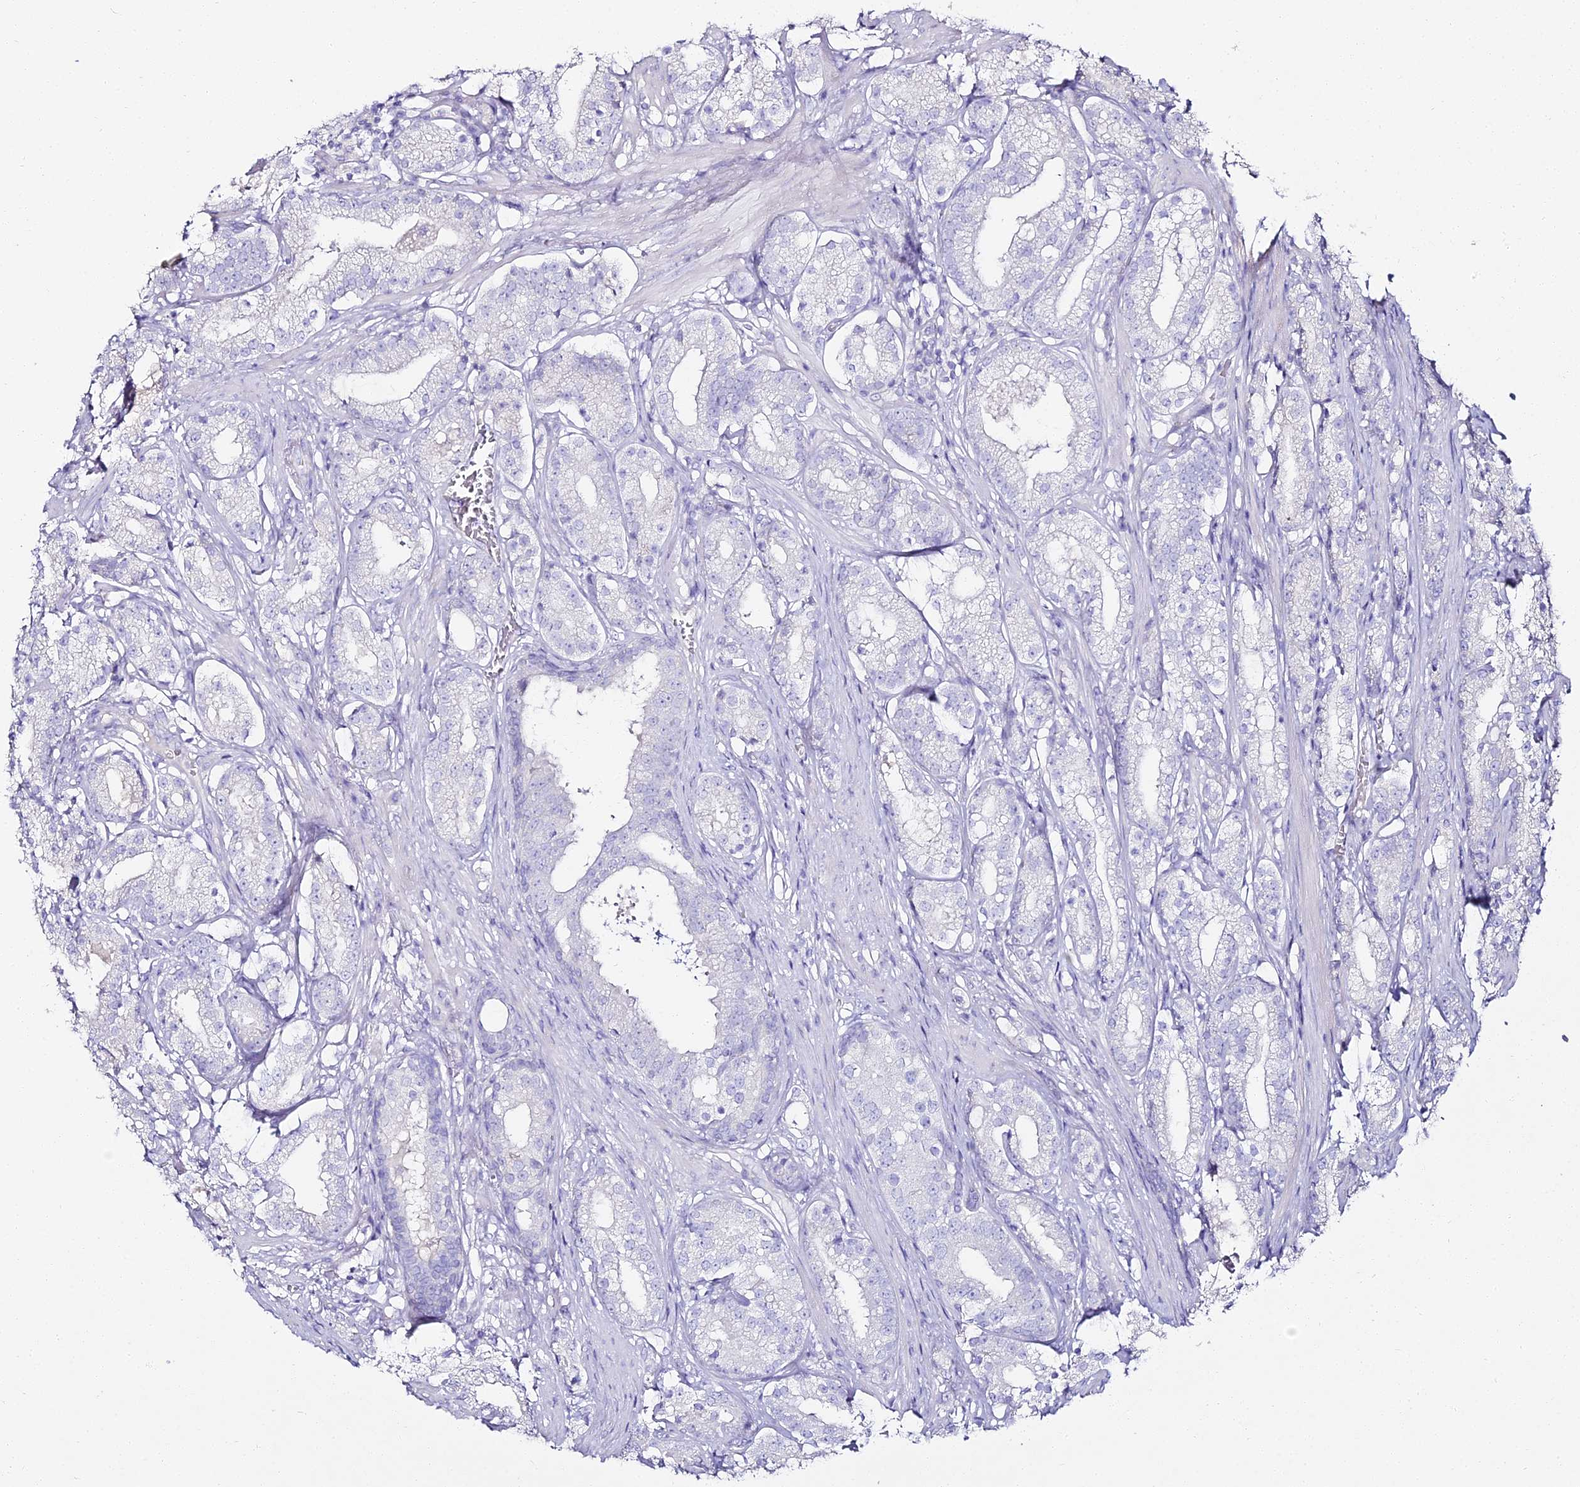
{"staining": {"intensity": "negative", "quantity": "none", "location": "none"}, "tissue": "prostate cancer", "cell_type": "Tumor cells", "image_type": "cancer", "snomed": [{"axis": "morphology", "description": "Adenocarcinoma, High grade"}, {"axis": "topography", "description": "Prostate"}], "caption": "High-grade adenocarcinoma (prostate) was stained to show a protein in brown. There is no significant positivity in tumor cells.", "gene": "ALPG", "patient": {"sex": "male", "age": 69}}